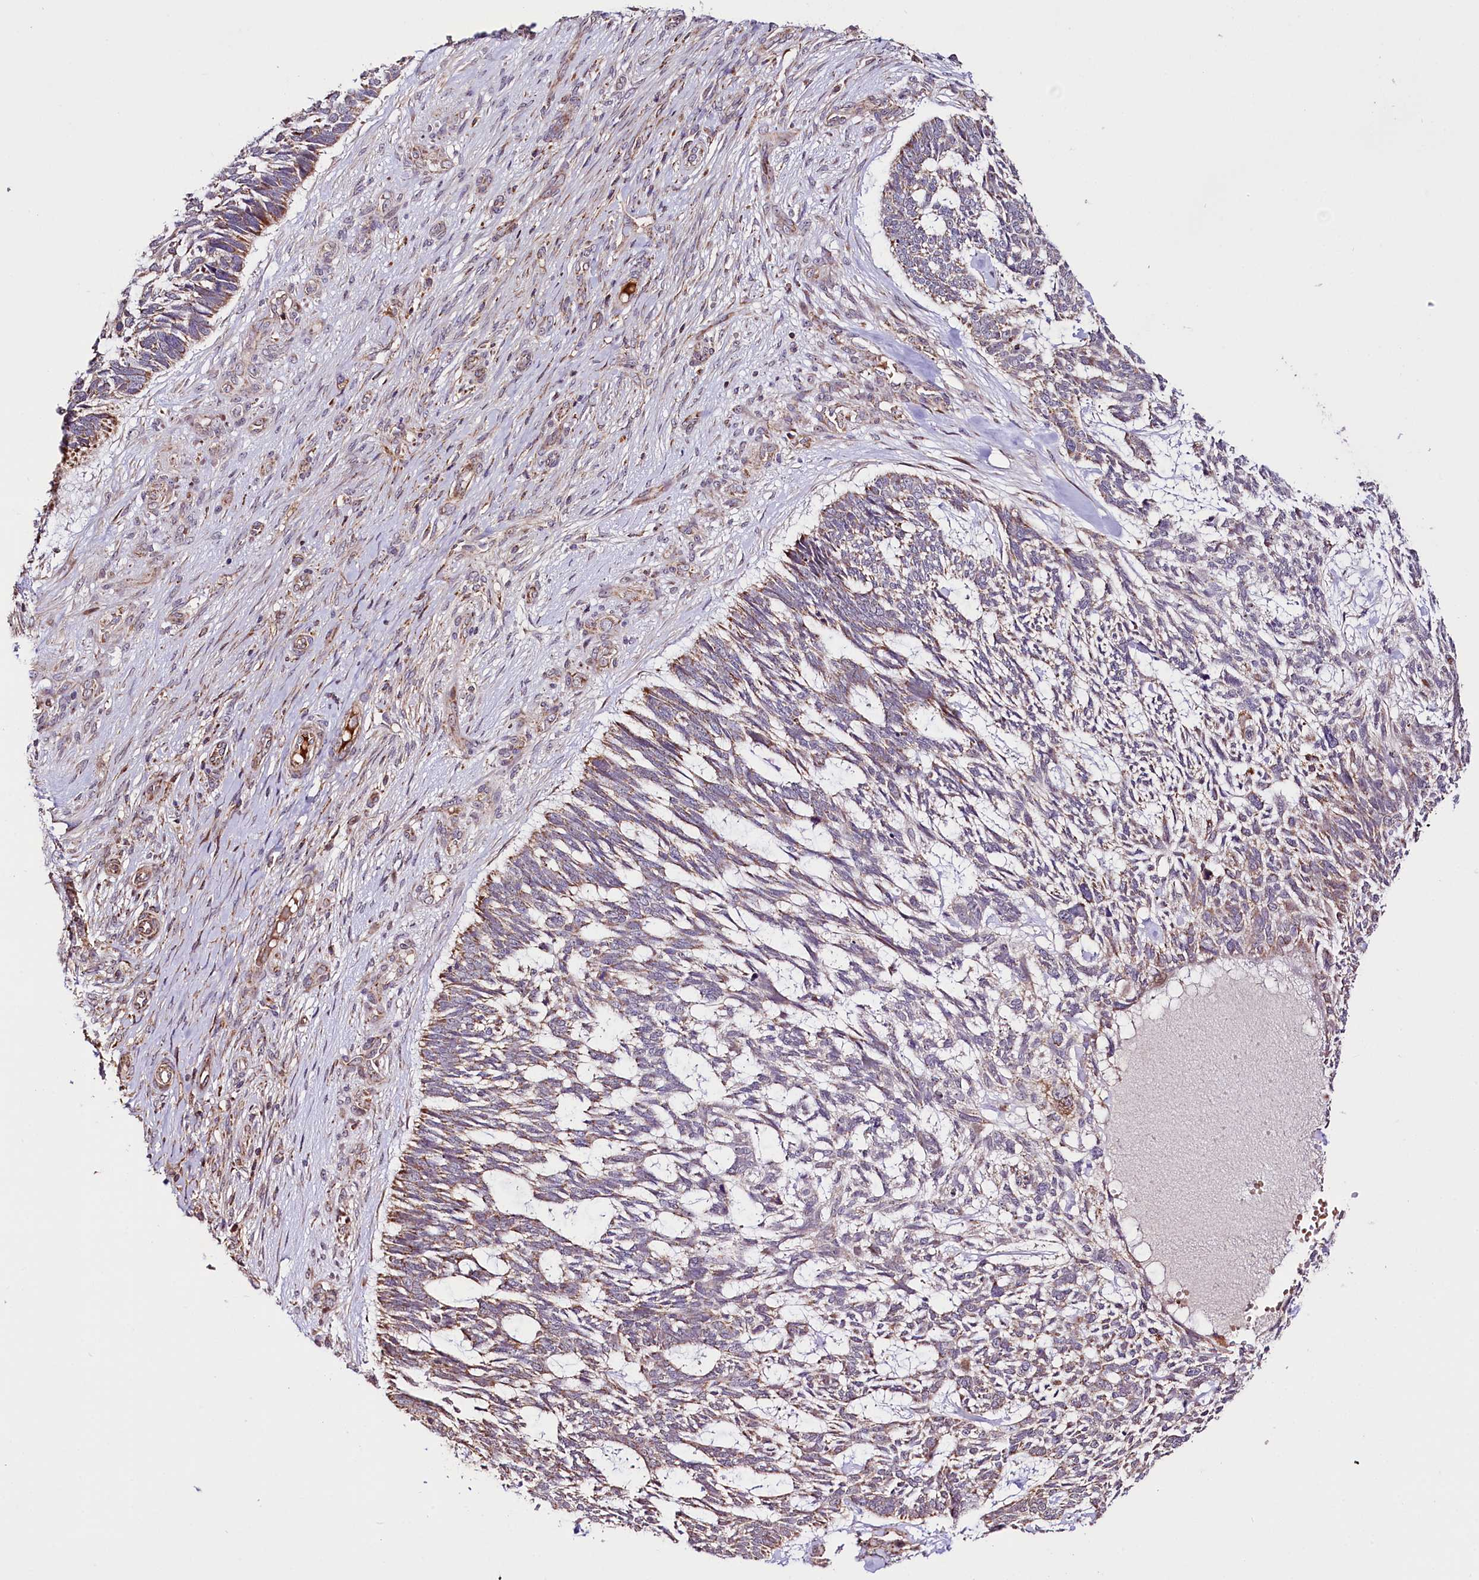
{"staining": {"intensity": "moderate", "quantity": "<25%", "location": "cytoplasmic/membranous"}, "tissue": "skin cancer", "cell_type": "Tumor cells", "image_type": "cancer", "snomed": [{"axis": "morphology", "description": "Basal cell carcinoma"}, {"axis": "topography", "description": "Skin"}], "caption": "Protein staining demonstrates moderate cytoplasmic/membranous positivity in approximately <25% of tumor cells in skin cancer. The protein of interest is shown in brown color, while the nuclei are stained blue.", "gene": "ST7", "patient": {"sex": "male", "age": 88}}